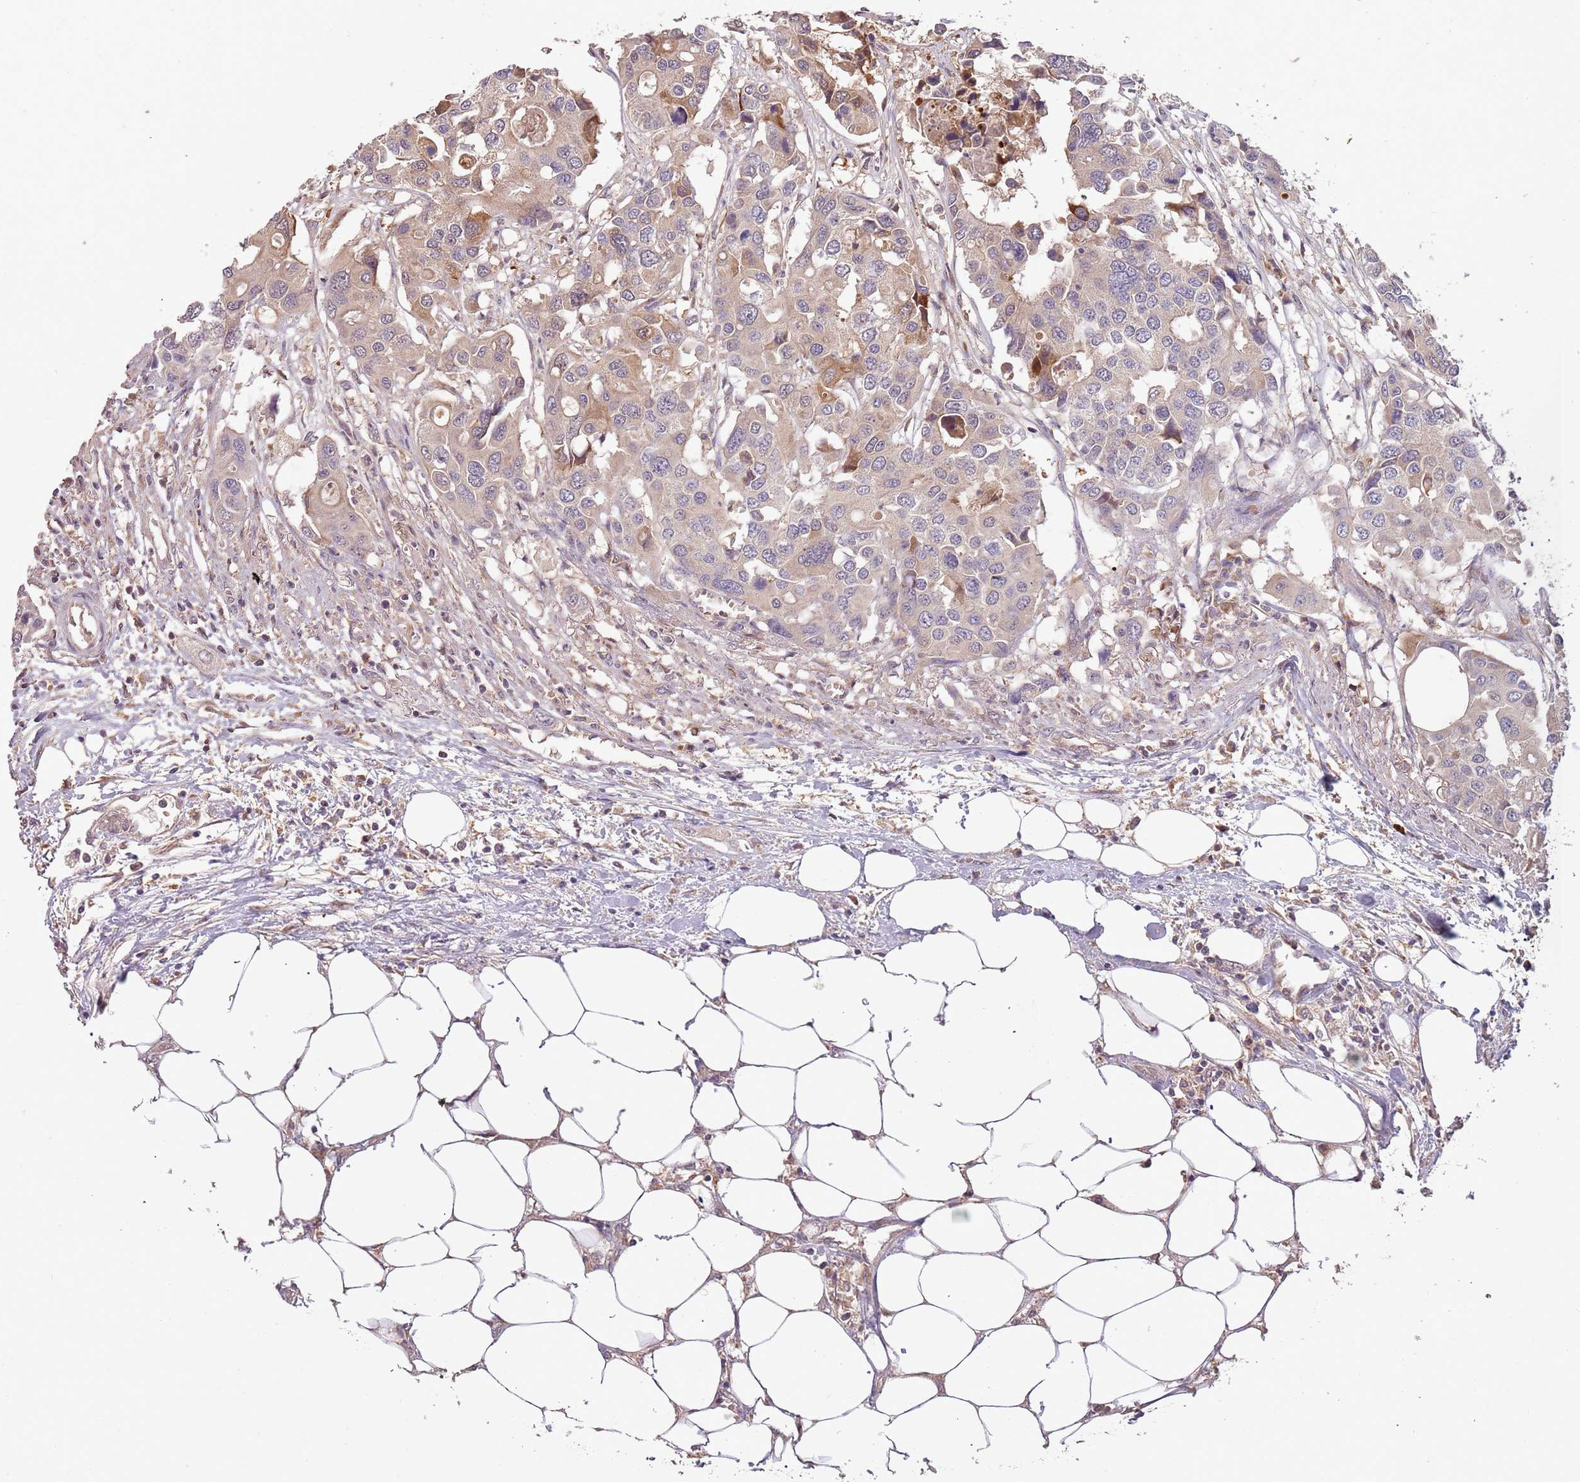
{"staining": {"intensity": "weak", "quantity": ">75%", "location": "cytoplasmic/membranous"}, "tissue": "colorectal cancer", "cell_type": "Tumor cells", "image_type": "cancer", "snomed": [{"axis": "morphology", "description": "Adenocarcinoma, NOS"}, {"axis": "topography", "description": "Colon"}], "caption": "Weak cytoplasmic/membranous expression for a protein is seen in approximately >75% of tumor cells of colorectal cancer using immunohistochemistry (IHC).", "gene": "FECH", "patient": {"sex": "male", "age": 77}}